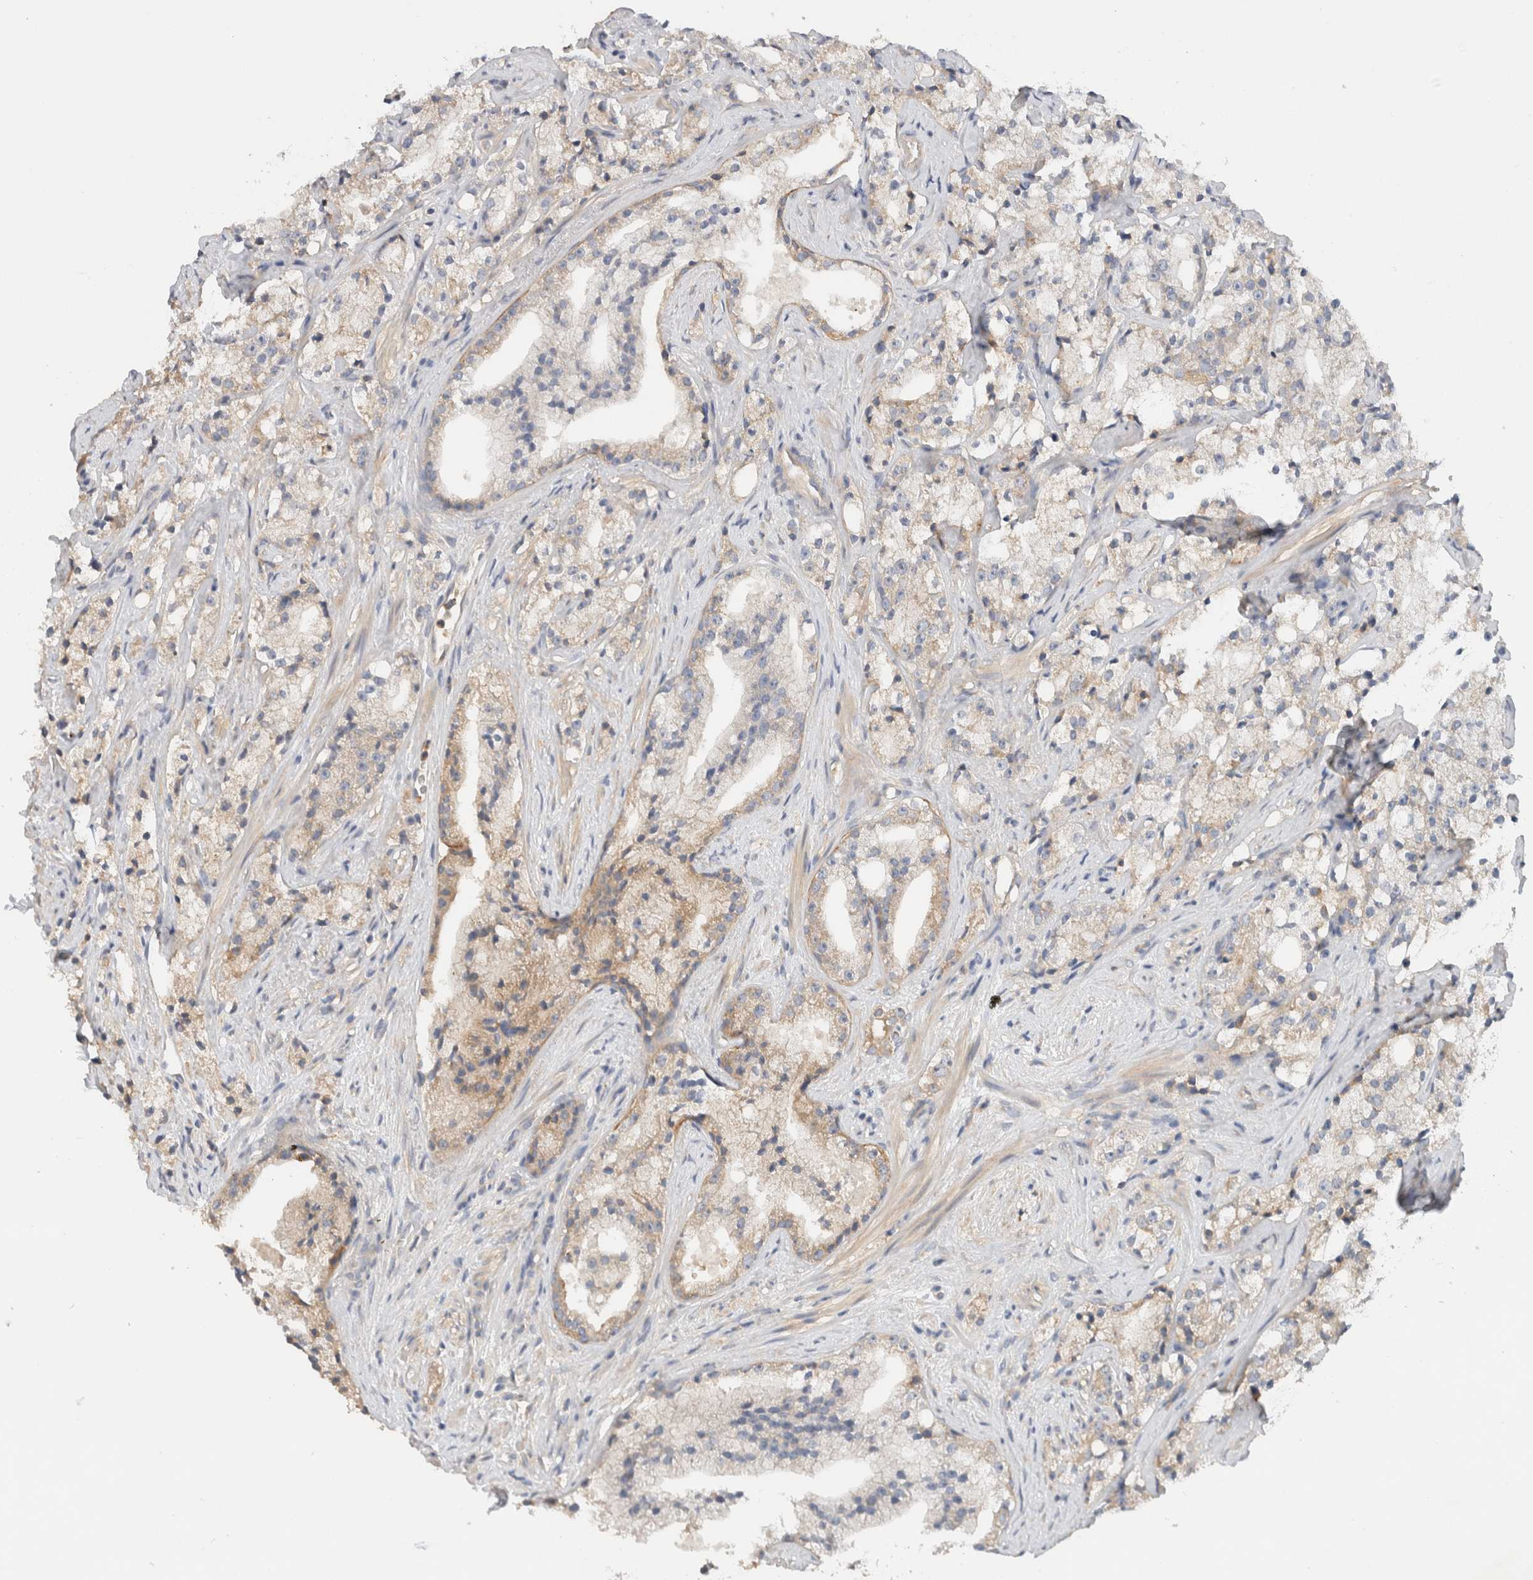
{"staining": {"intensity": "weak", "quantity": "25%-75%", "location": "cytoplasmic/membranous"}, "tissue": "prostate cancer", "cell_type": "Tumor cells", "image_type": "cancer", "snomed": [{"axis": "morphology", "description": "Adenocarcinoma, High grade"}, {"axis": "topography", "description": "Prostate"}], "caption": "This is an image of immunohistochemistry (IHC) staining of prostate cancer (high-grade adenocarcinoma), which shows weak positivity in the cytoplasmic/membranous of tumor cells.", "gene": "SGK3", "patient": {"sex": "male", "age": 64}}